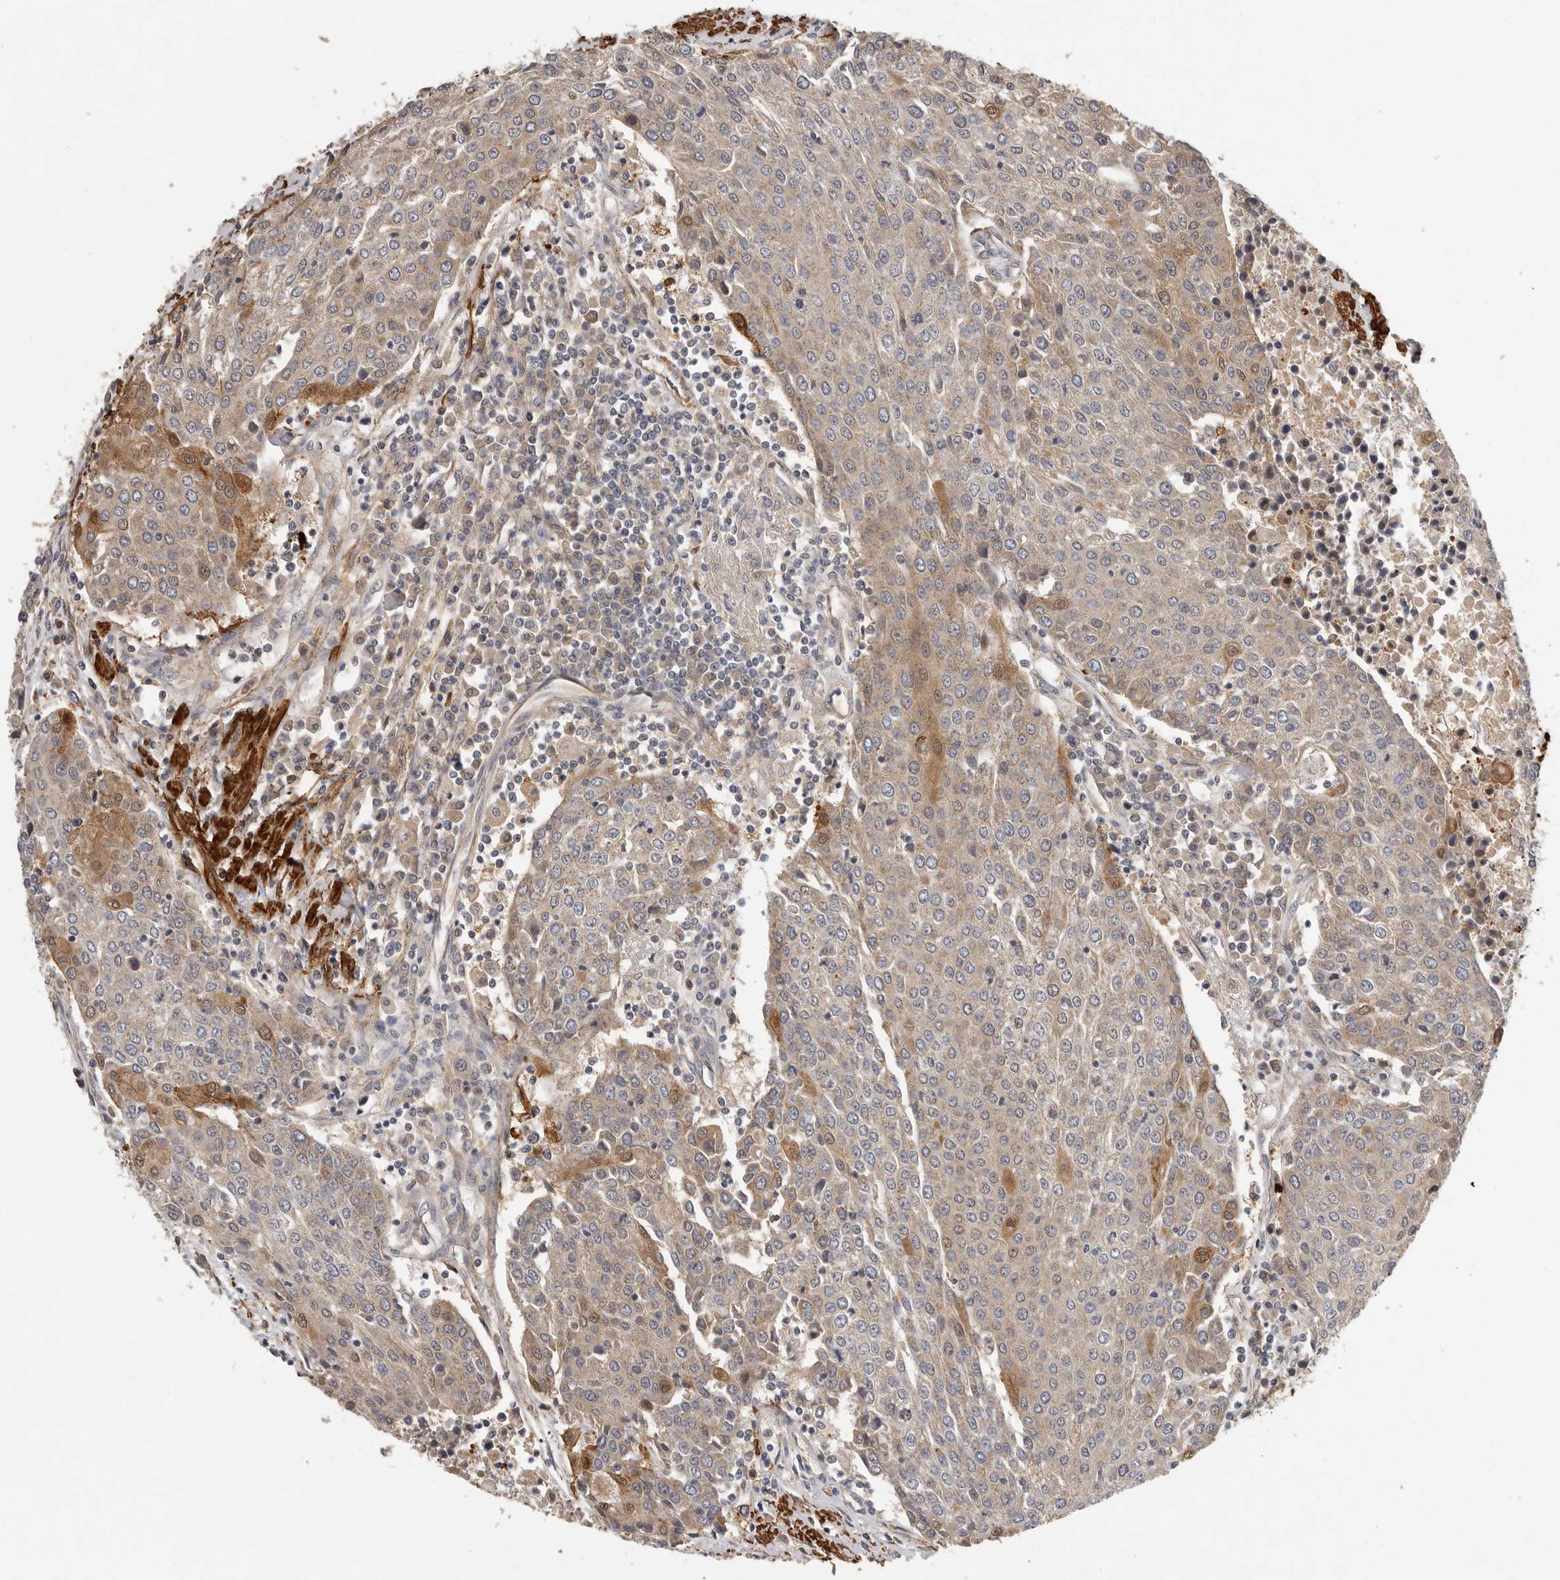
{"staining": {"intensity": "moderate", "quantity": "<25%", "location": "cytoplasmic/membranous"}, "tissue": "urothelial cancer", "cell_type": "Tumor cells", "image_type": "cancer", "snomed": [{"axis": "morphology", "description": "Urothelial carcinoma, High grade"}, {"axis": "topography", "description": "Urinary bladder"}], "caption": "There is low levels of moderate cytoplasmic/membranous positivity in tumor cells of urothelial cancer, as demonstrated by immunohistochemical staining (brown color).", "gene": "RNF157", "patient": {"sex": "female", "age": 85}}